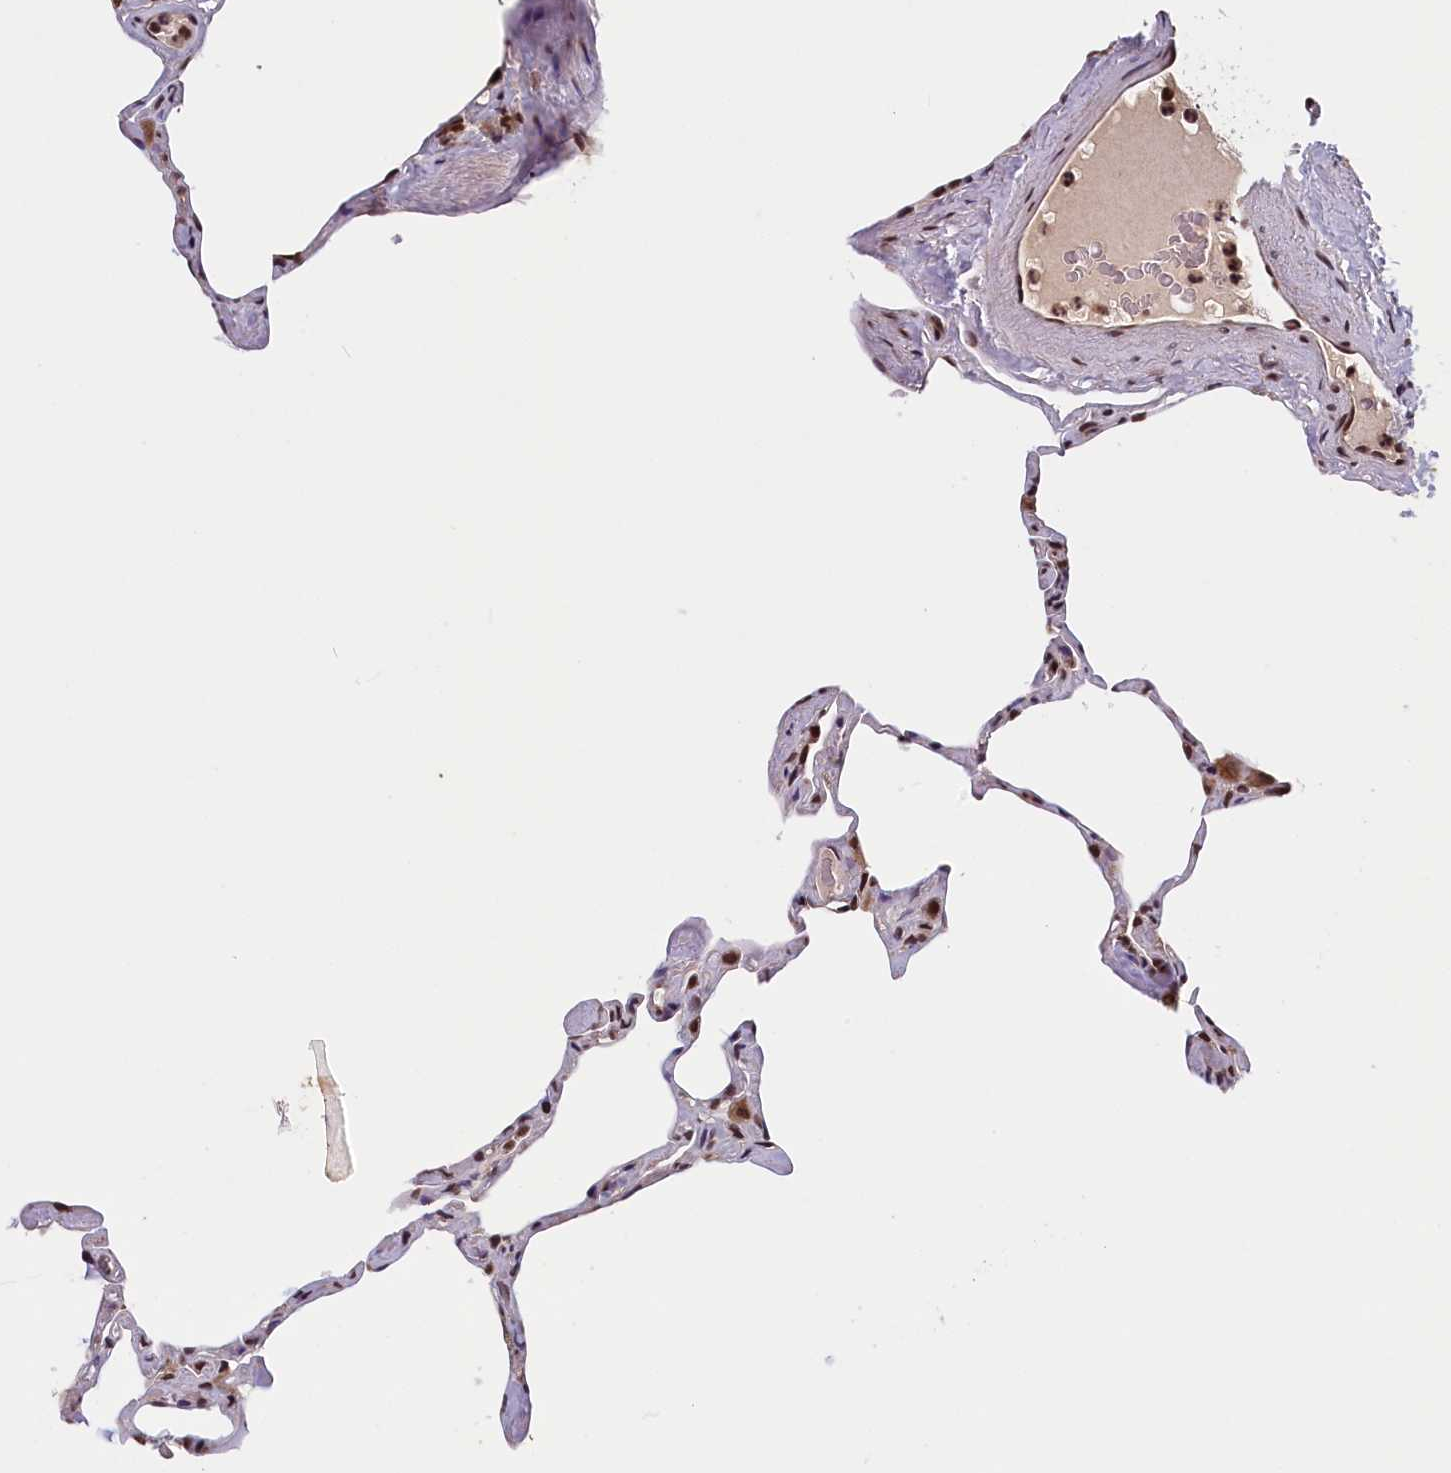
{"staining": {"intensity": "moderate", "quantity": "<25%", "location": "cytoplasmic/membranous"}, "tissue": "lung", "cell_type": "Alveolar cells", "image_type": "normal", "snomed": [{"axis": "morphology", "description": "Normal tissue, NOS"}, {"axis": "topography", "description": "Lung"}], "caption": "Lung stained for a protein shows moderate cytoplasmic/membranous positivity in alveolar cells. The staining was performed using DAB to visualize the protein expression in brown, while the nuclei were stained in blue with hematoxylin (Magnification: 20x).", "gene": "KCNK6", "patient": {"sex": "male", "age": 65}}